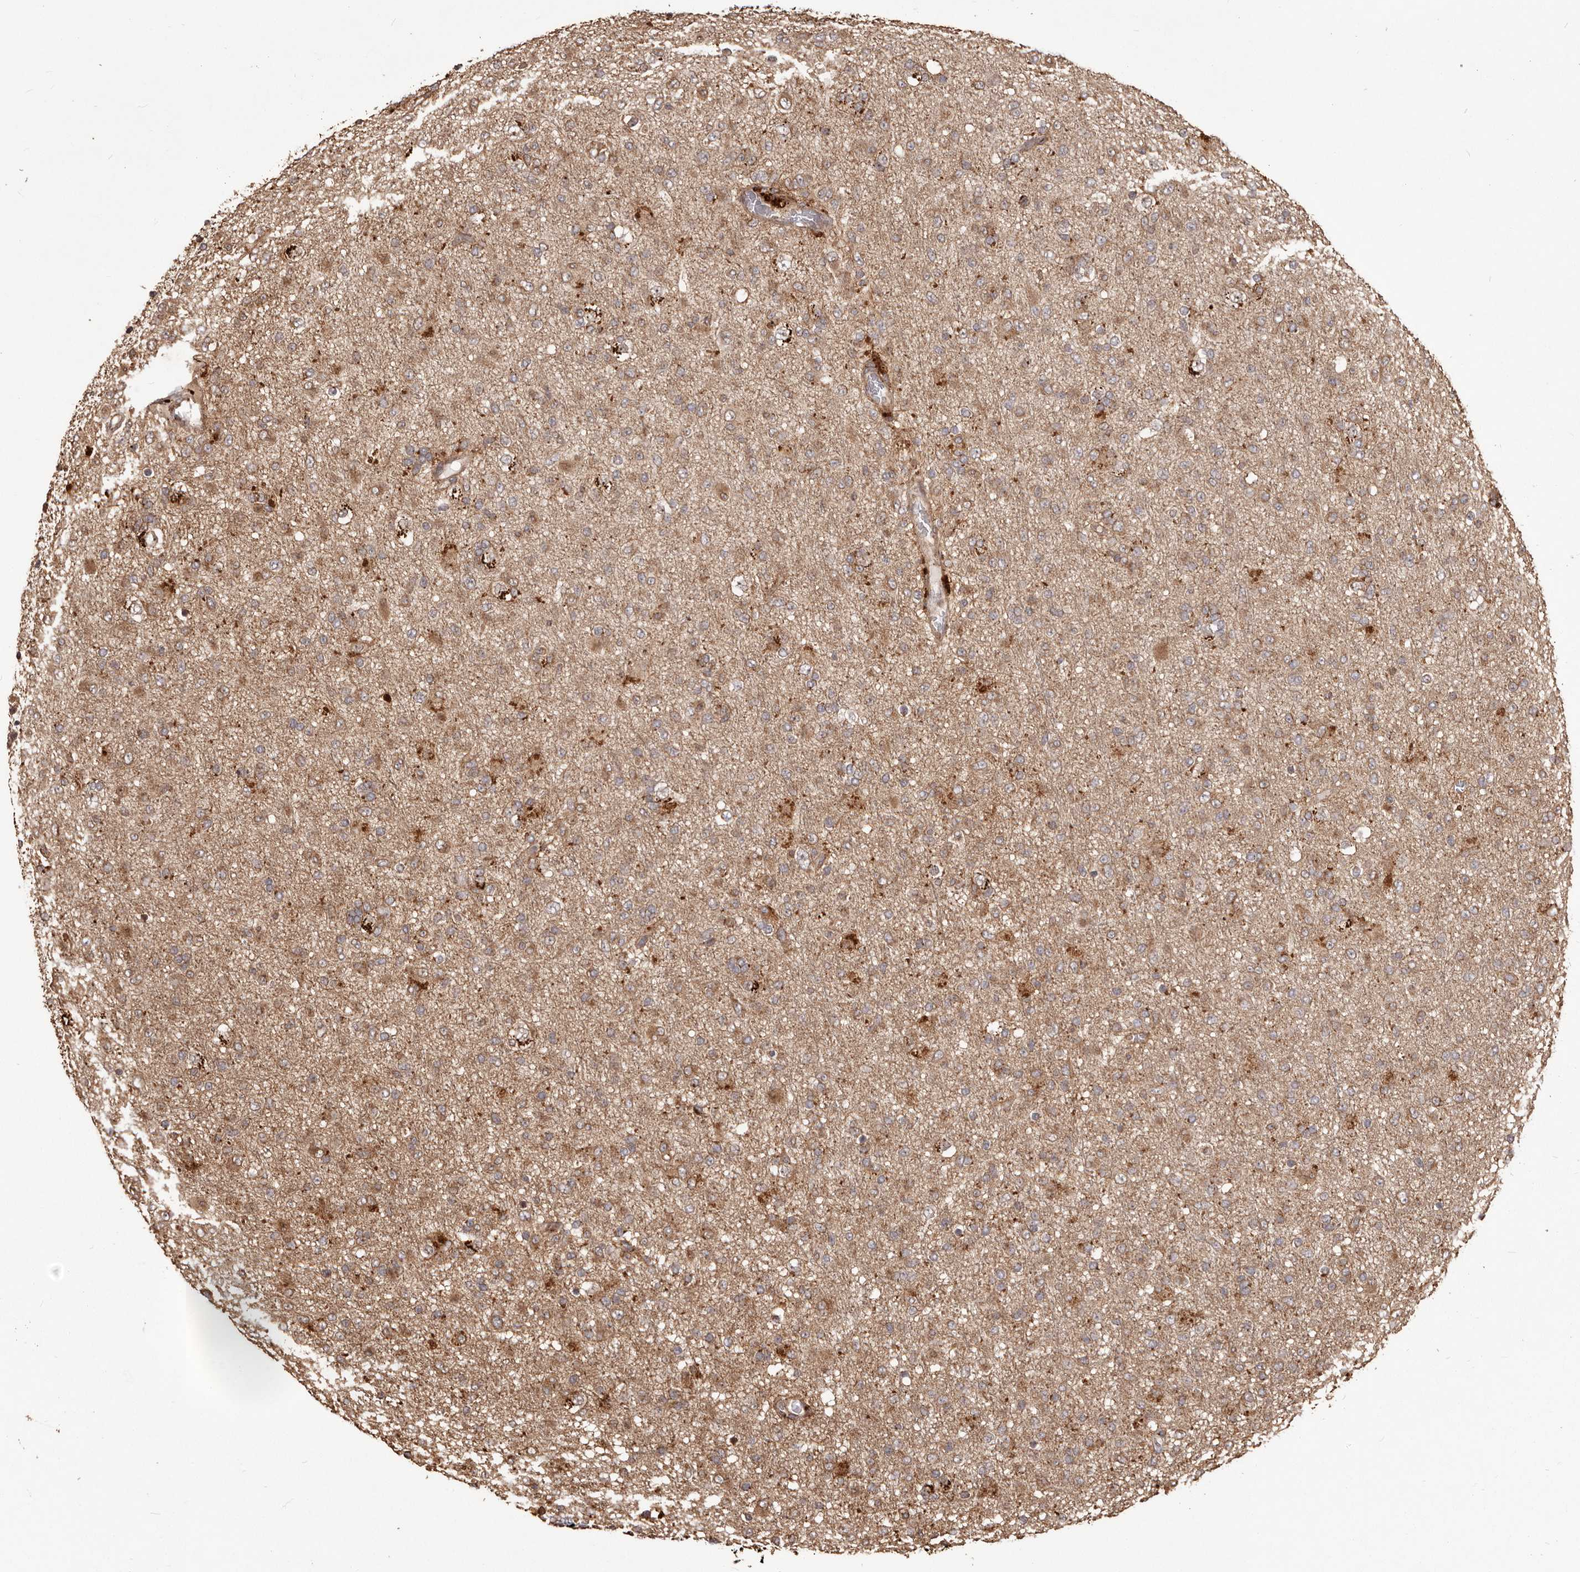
{"staining": {"intensity": "weak", "quantity": ">75%", "location": "cytoplasmic/membranous"}, "tissue": "glioma", "cell_type": "Tumor cells", "image_type": "cancer", "snomed": [{"axis": "morphology", "description": "Glioma, malignant, Low grade"}, {"axis": "topography", "description": "Brain"}], "caption": "This micrograph shows immunohistochemistry (IHC) staining of glioma, with low weak cytoplasmic/membranous positivity in approximately >75% of tumor cells.", "gene": "MTO1", "patient": {"sex": "male", "age": 65}}